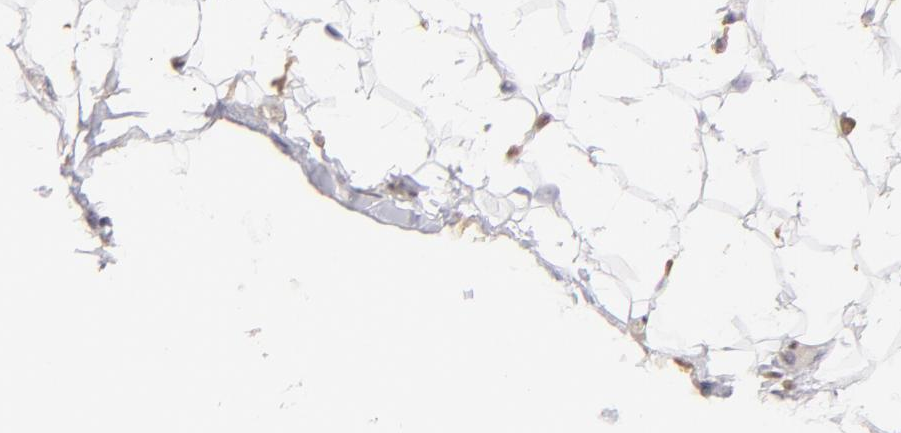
{"staining": {"intensity": "negative", "quantity": "none", "location": "none"}, "tissue": "adipose tissue", "cell_type": "Adipocytes", "image_type": "normal", "snomed": [{"axis": "morphology", "description": "Normal tissue, NOS"}, {"axis": "topography", "description": "Soft tissue"}], "caption": "Image shows no significant protein positivity in adipocytes of benign adipose tissue.", "gene": "S100A2", "patient": {"sex": "male", "age": 26}}